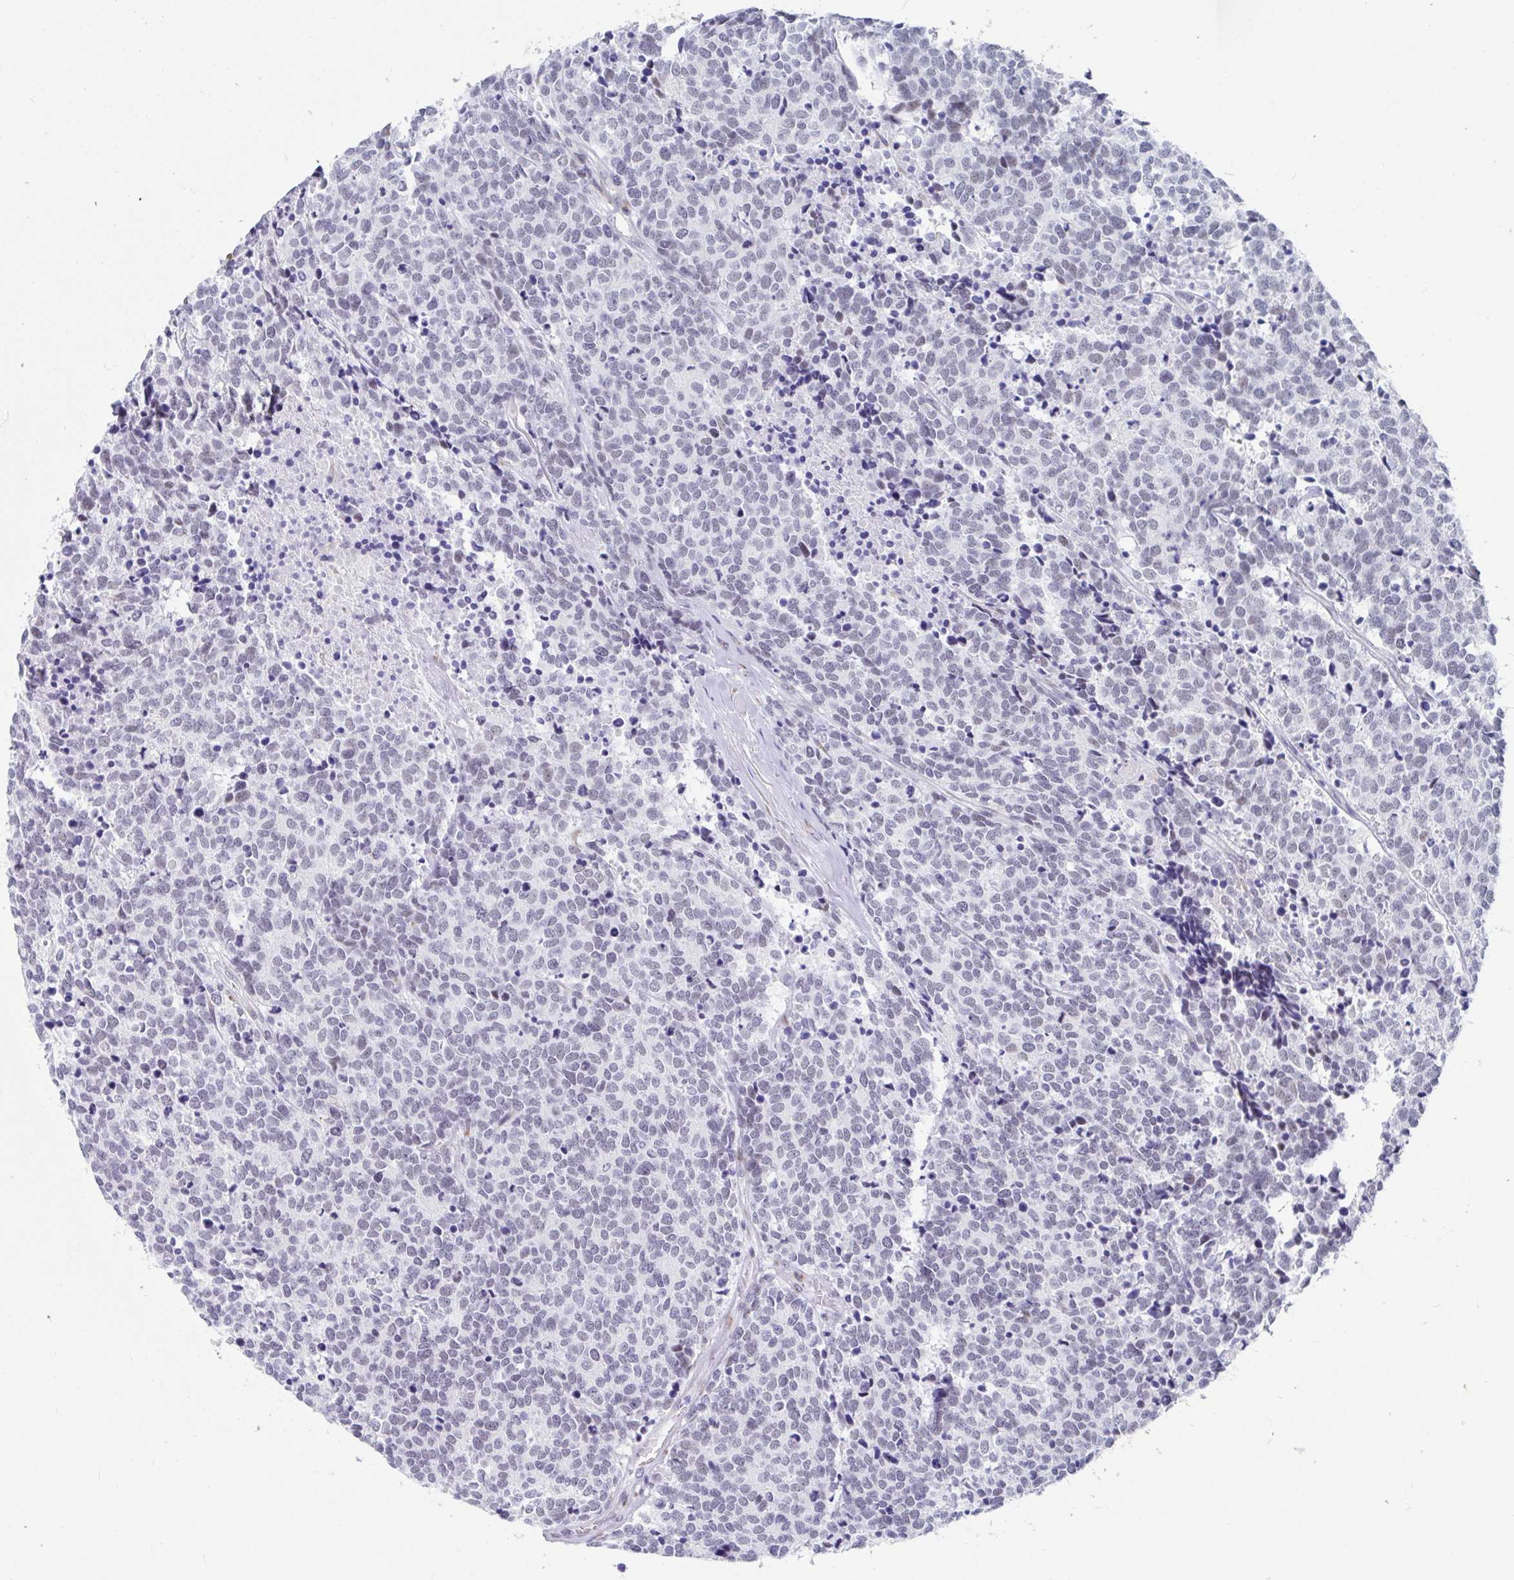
{"staining": {"intensity": "negative", "quantity": "none", "location": "none"}, "tissue": "carcinoid", "cell_type": "Tumor cells", "image_type": "cancer", "snomed": [{"axis": "morphology", "description": "Carcinoid, malignant, NOS"}, {"axis": "topography", "description": "Skin"}], "caption": "Tumor cells show no significant expression in malignant carcinoid.", "gene": "WDR72", "patient": {"sex": "female", "age": 79}}